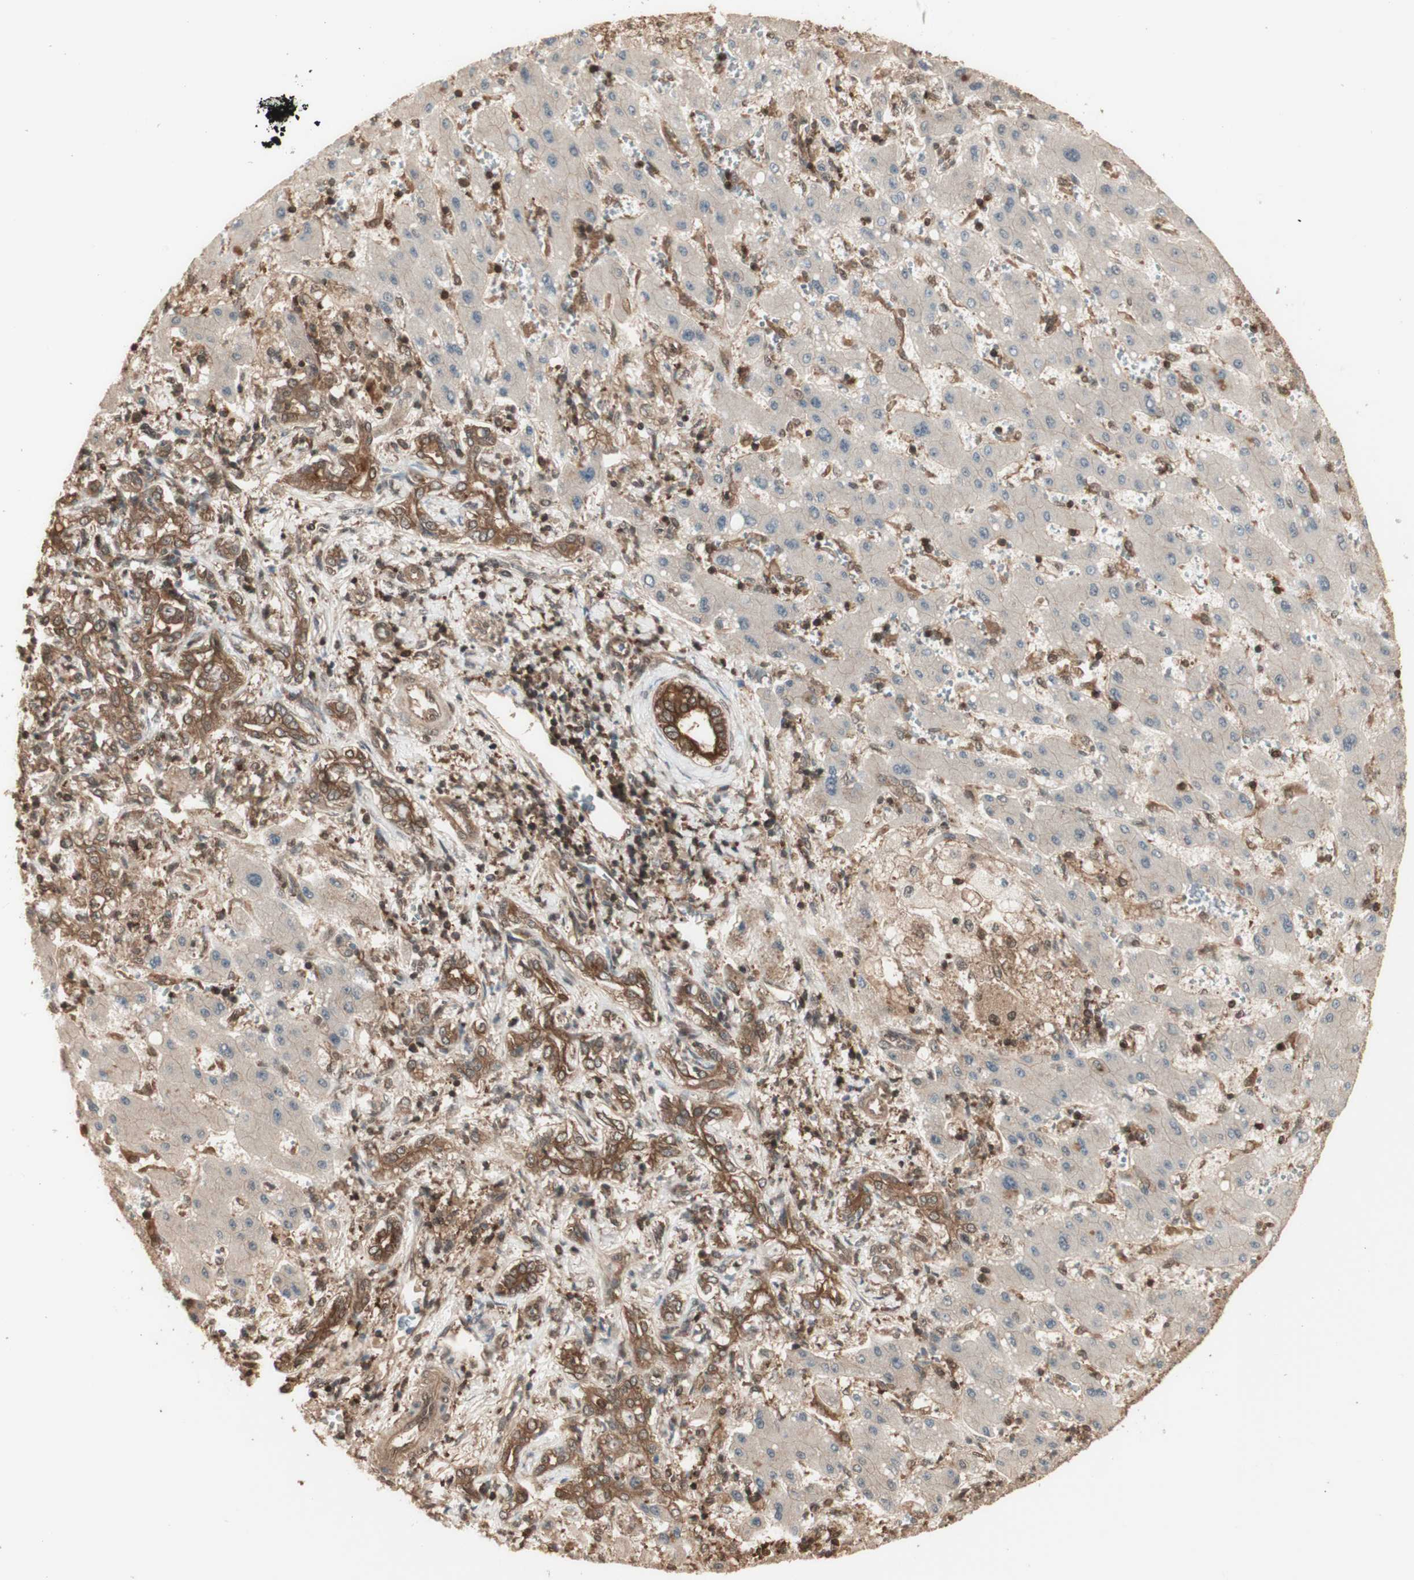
{"staining": {"intensity": "moderate", "quantity": ">75%", "location": "cytoplasmic/membranous"}, "tissue": "liver cancer", "cell_type": "Tumor cells", "image_type": "cancer", "snomed": [{"axis": "morphology", "description": "Cholangiocarcinoma"}, {"axis": "topography", "description": "Liver"}], "caption": "Immunohistochemical staining of liver cancer reveals moderate cytoplasmic/membranous protein positivity in about >75% of tumor cells.", "gene": "YWHAB", "patient": {"sex": "male", "age": 50}}